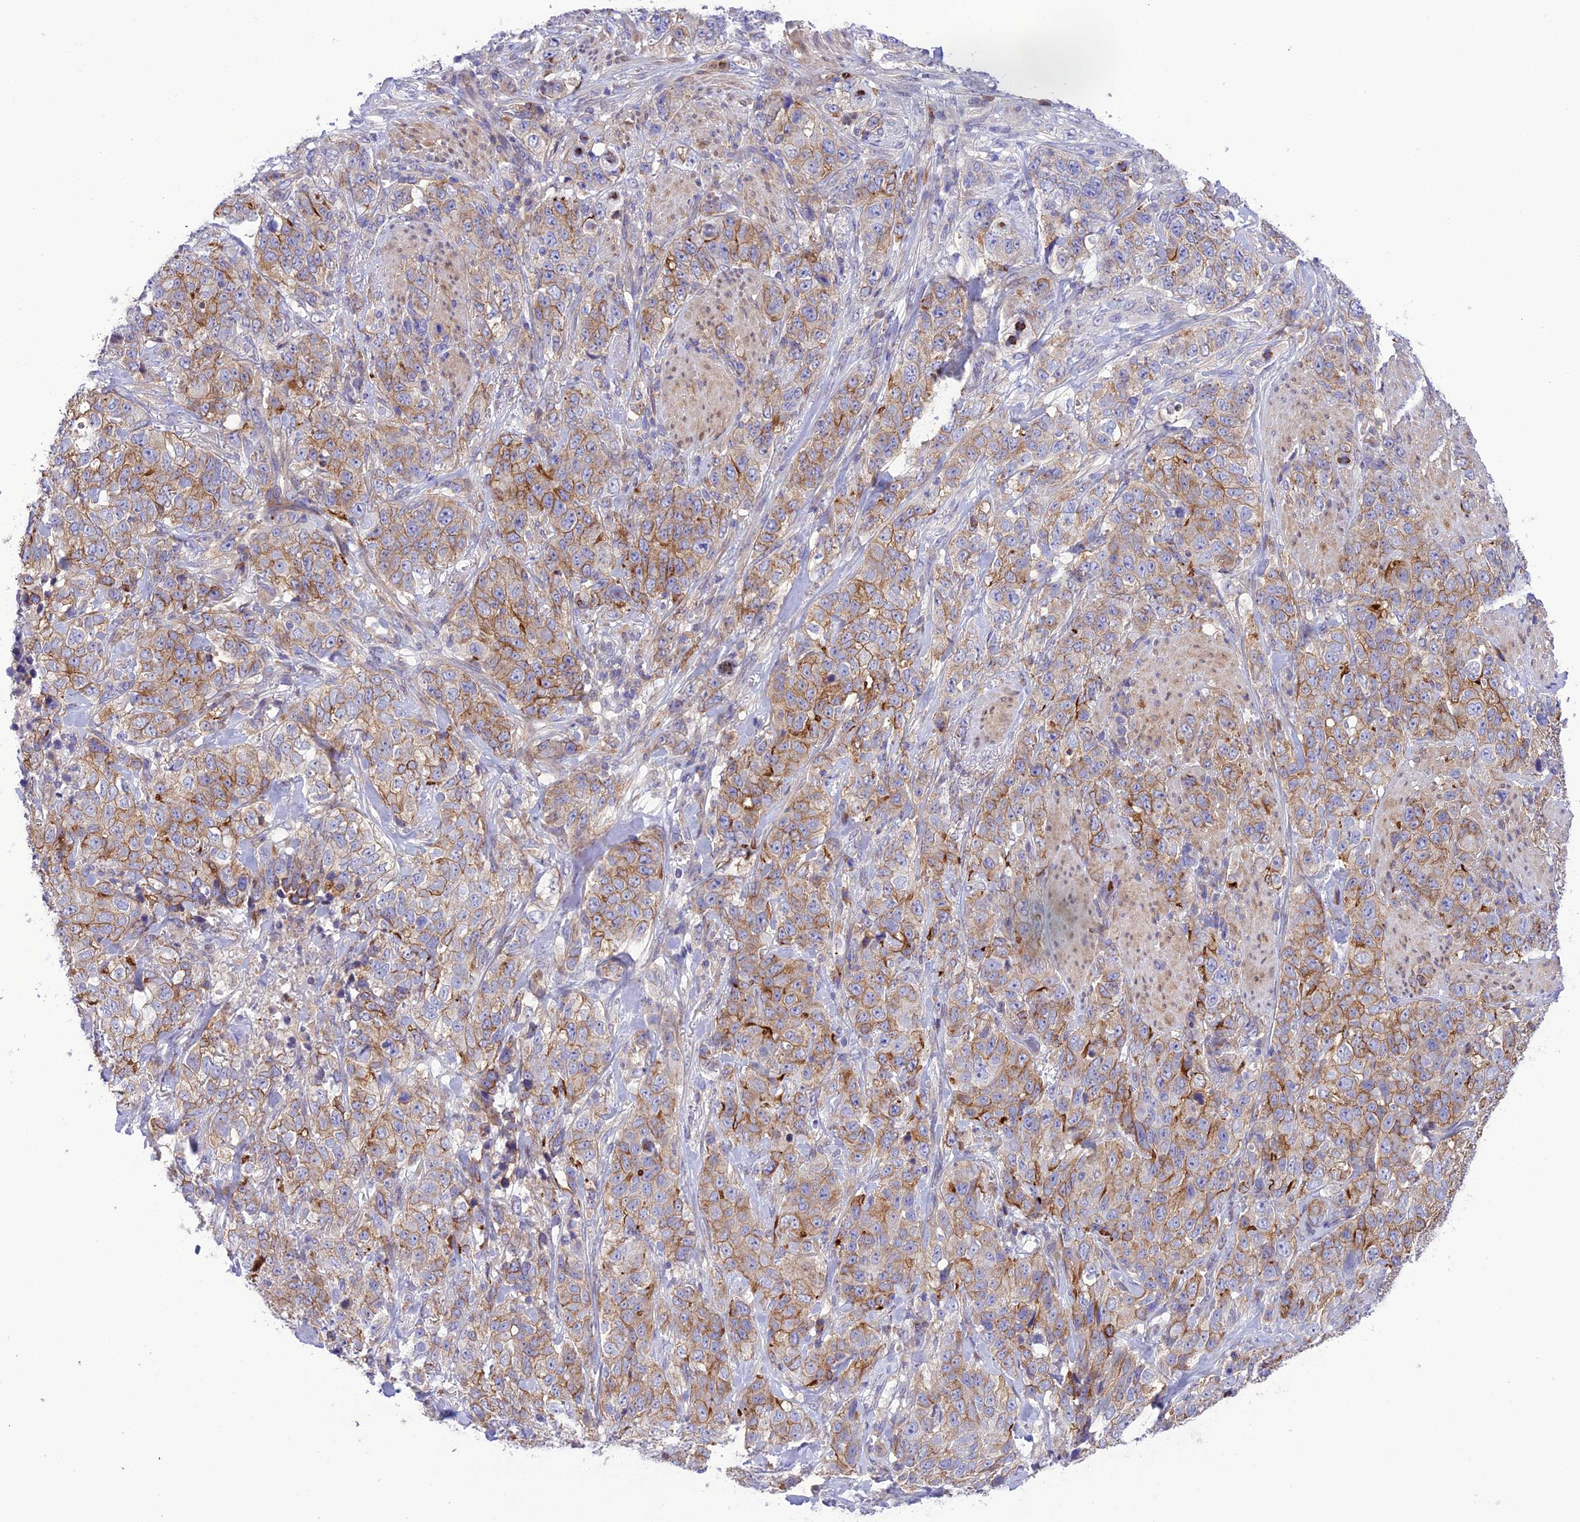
{"staining": {"intensity": "moderate", "quantity": "25%-75%", "location": "cytoplasmic/membranous"}, "tissue": "stomach cancer", "cell_type": "Tumor cells", "image_type": "cancer", "snomed": [{"axis": "morphology", "description": "Adenocarcinoma, NOS"}, {"axis": "topography", "description": "Stomach"}], "caption": "Protein staining by immunohistochemistry exhibits moderate cytoplasmic/membranous positivity in about 25%-75% of tumor cells in stomach cancer.", "gene": "JMY", "patient": {"sex": "male", "age": 48}}